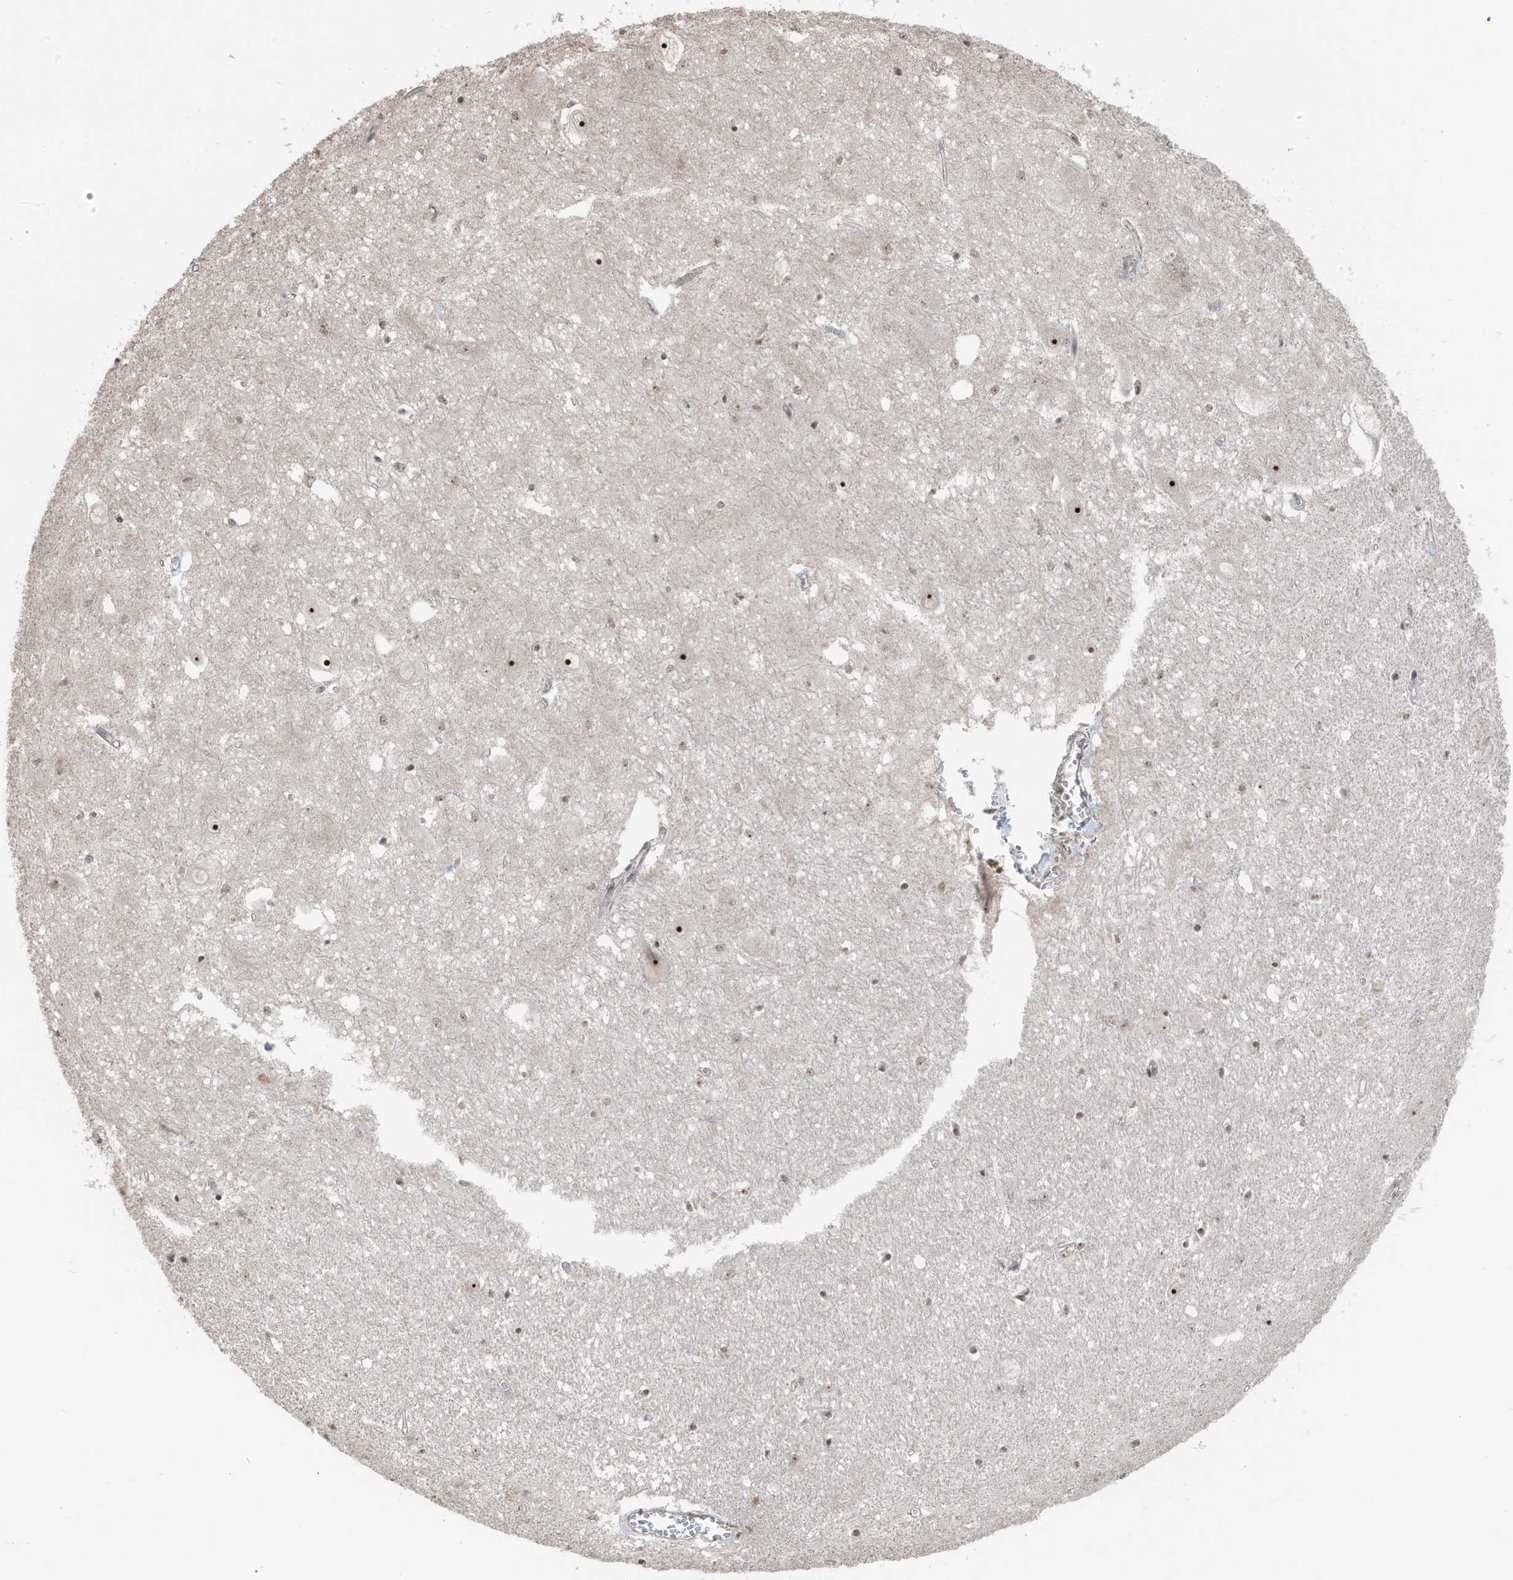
{"staining": {"intensity": "weak", "quantity": "<25%", "location": "nuclear"}, "tissue": "hippocampus", "cell_type": "Glial cells", "image_type": "normal", "snomed": [{"axis": "morphology", "description": "Normal tissue, NOS"}, {"axis": "topography", "description": "Hippocampus"}], "caption": "IHC photomicrograph of benign hippocampus: hippocampus stained with DAB displays no significant protein staining in glial cells.", "gene": "UTP3", "patient": {"sex": "female", "age": 64}}